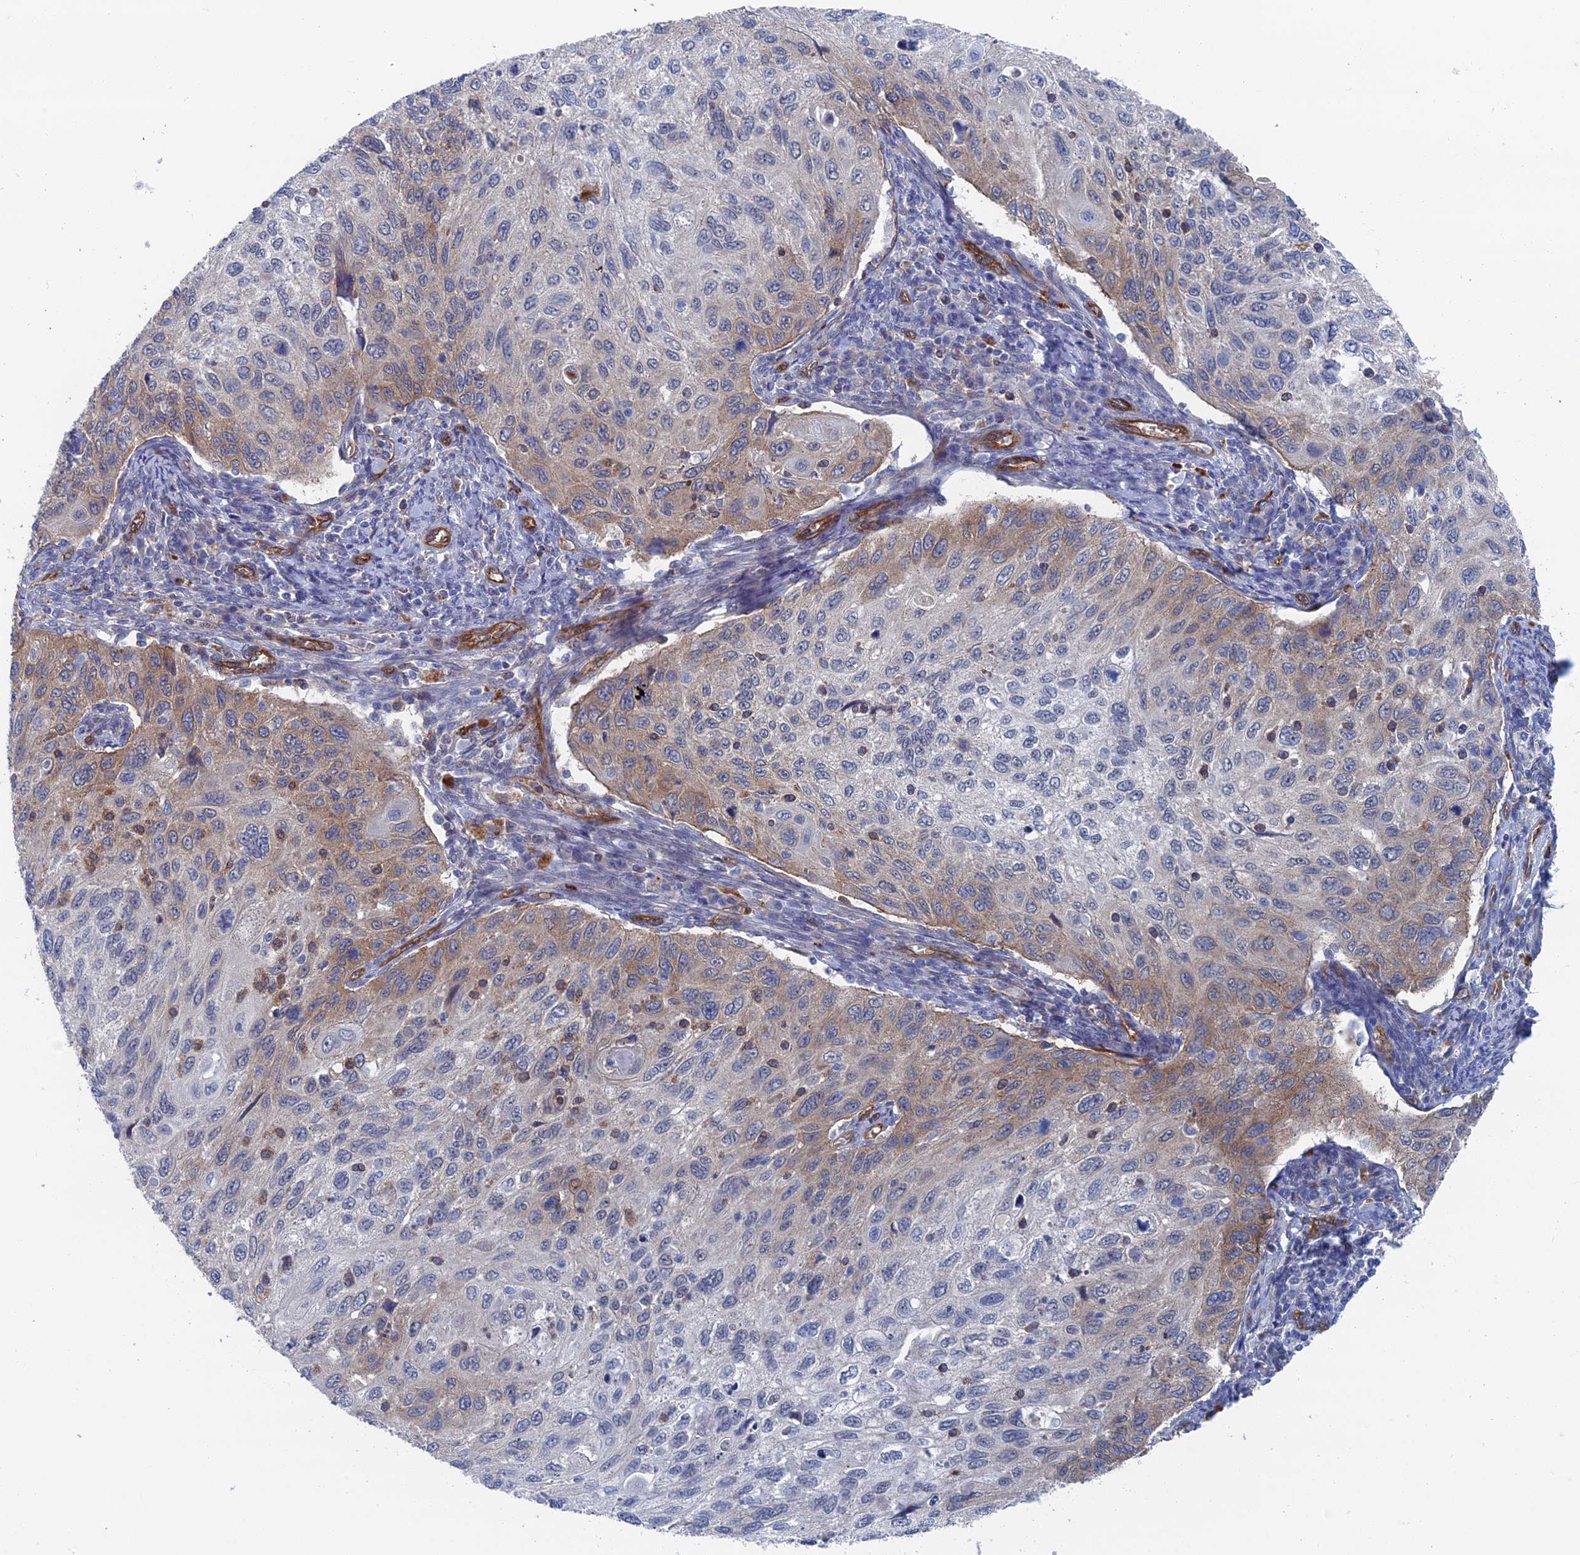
{"staining": {"intensity": "moderate", "quantity": "<25%", "location": "cytoplasmic/membranous"}, "tissue": "cervical cancer", "cell_type": "Tumor cells", "image_type": "cancer", "snomed": [{"axis": "morphology", "description": "Squamous cell carcinoma, NOS"}, {"axis": "topography", "description": "Cervix"}], "caption": "A micrograph showing moderate cytoplasmic/membranous expression in about <25% of tumor cells in cervical cancer (squamous cell carcinoma), as visualized by brown immunohistochemical staining.", "gene": "ARAP3", "patient": {"sex": "female", "age": 70}}